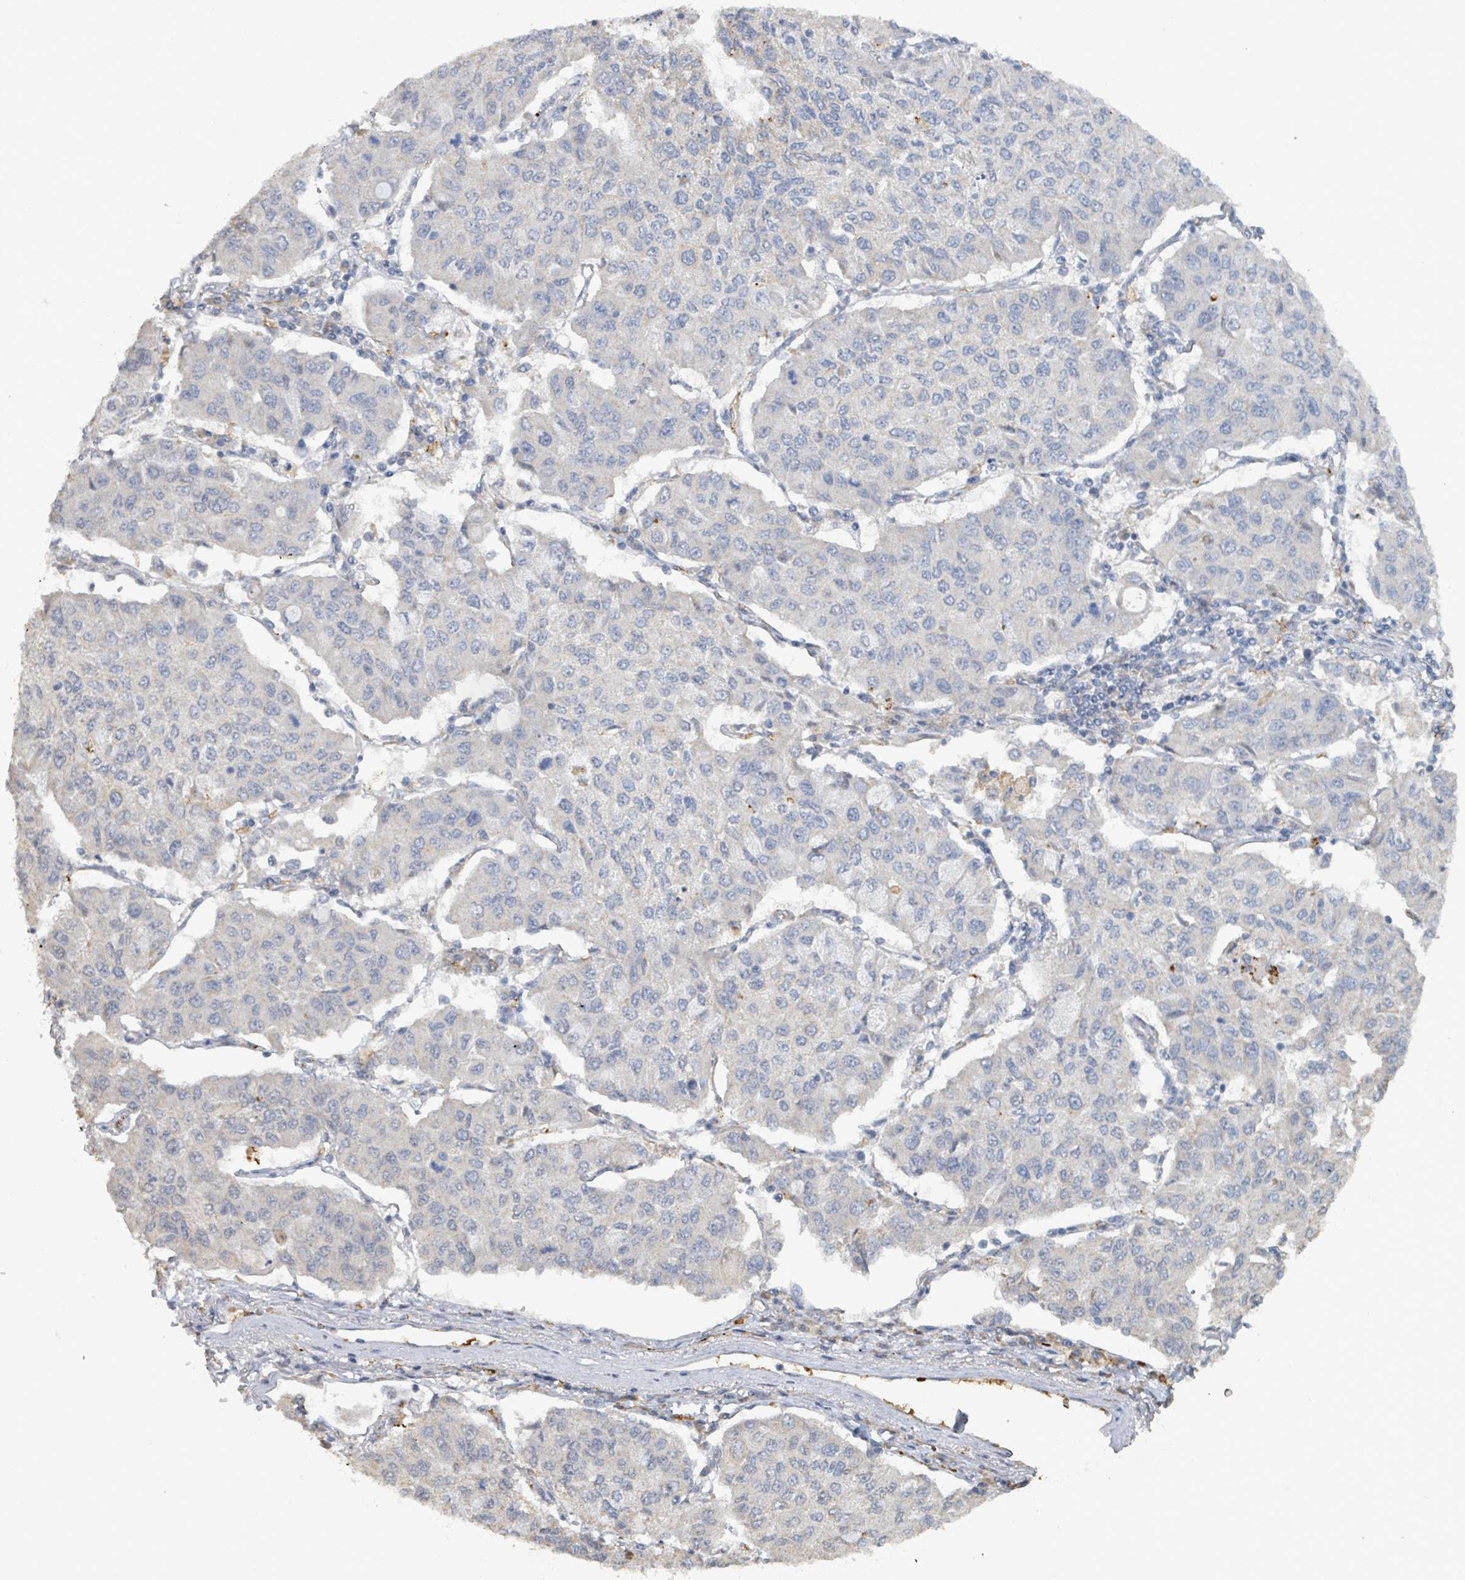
{"staining": {"intensity": "negative", "quantity": "none", "location": "none"}, "tissue": "lung cancer", "cell_type": "Tumor cells", "image_type": "cancer", "snomed": [{"axis": "morphology", "description": "Squamous cell carcinoma, NOS"}, {"axis": "topography", "description": "Lung"}], "caption": "High magnification brightfield microscopy of lung cancer stained with DAB (brown) and counterstained with hematoxylin (blue): tumor cells show no significant expression.", "gene": "SEBOX", "patient": {"sex": "male", "age": 74}}